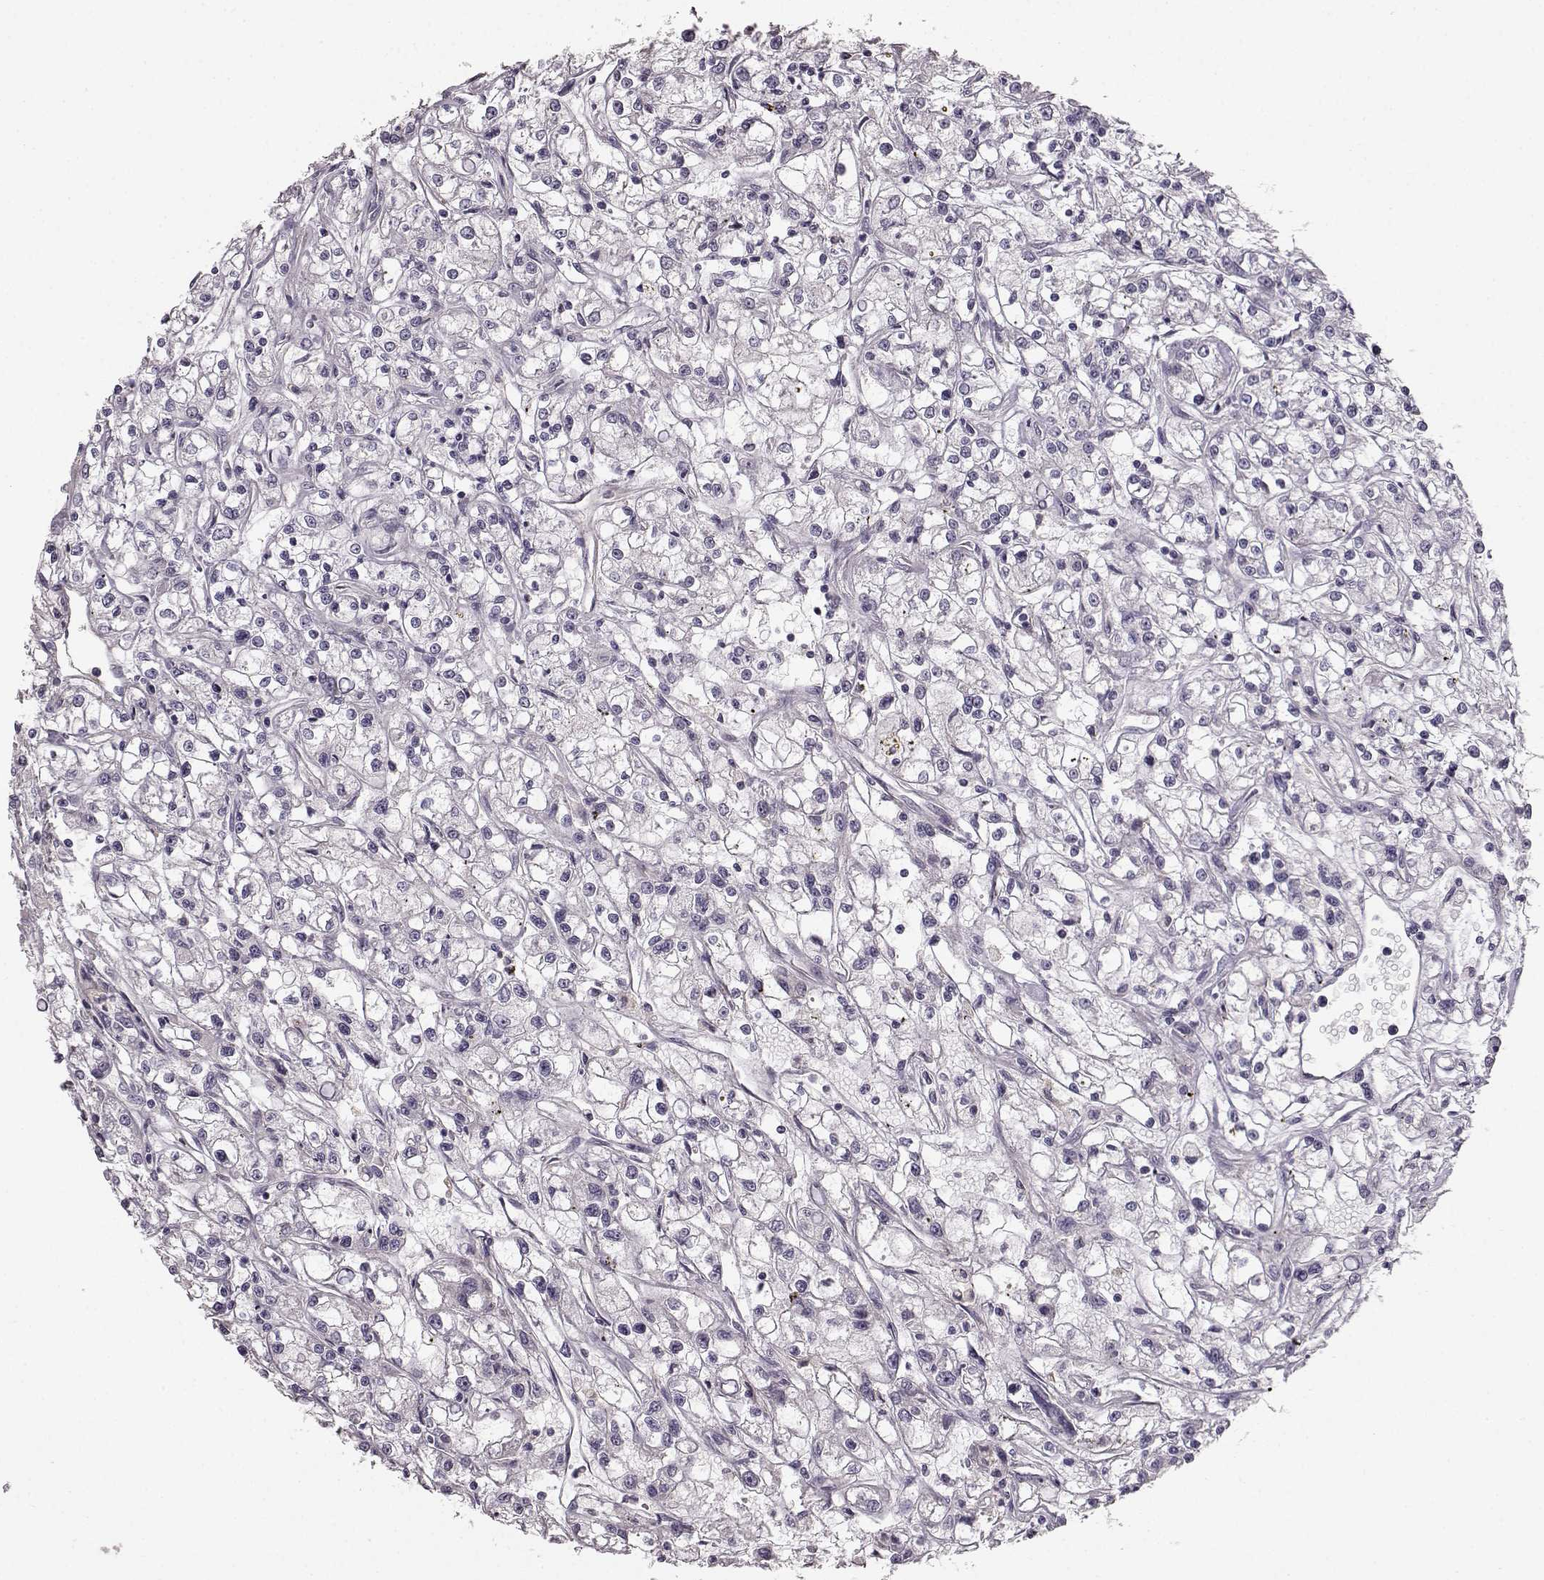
{"staining": {"intensity": "negative", "quantity": "none", "location": "none"}, "tissue": "renal cancer", "cell_type": "Tumor cells", "image_type": "cancer", "snomed": [{"axis": "morphology", "description": "Adenocarcinoma, NOS"}, {"axis": "topography", "description": "Kidney"}], "caption": "DAB (3,3'-diaminobenzidine) immunohistochemical staining of human renal cancer reveals no significant positivity in tumor cells.", "gene": "GPR50", "patient": {"sex": "female", "age": 59}}